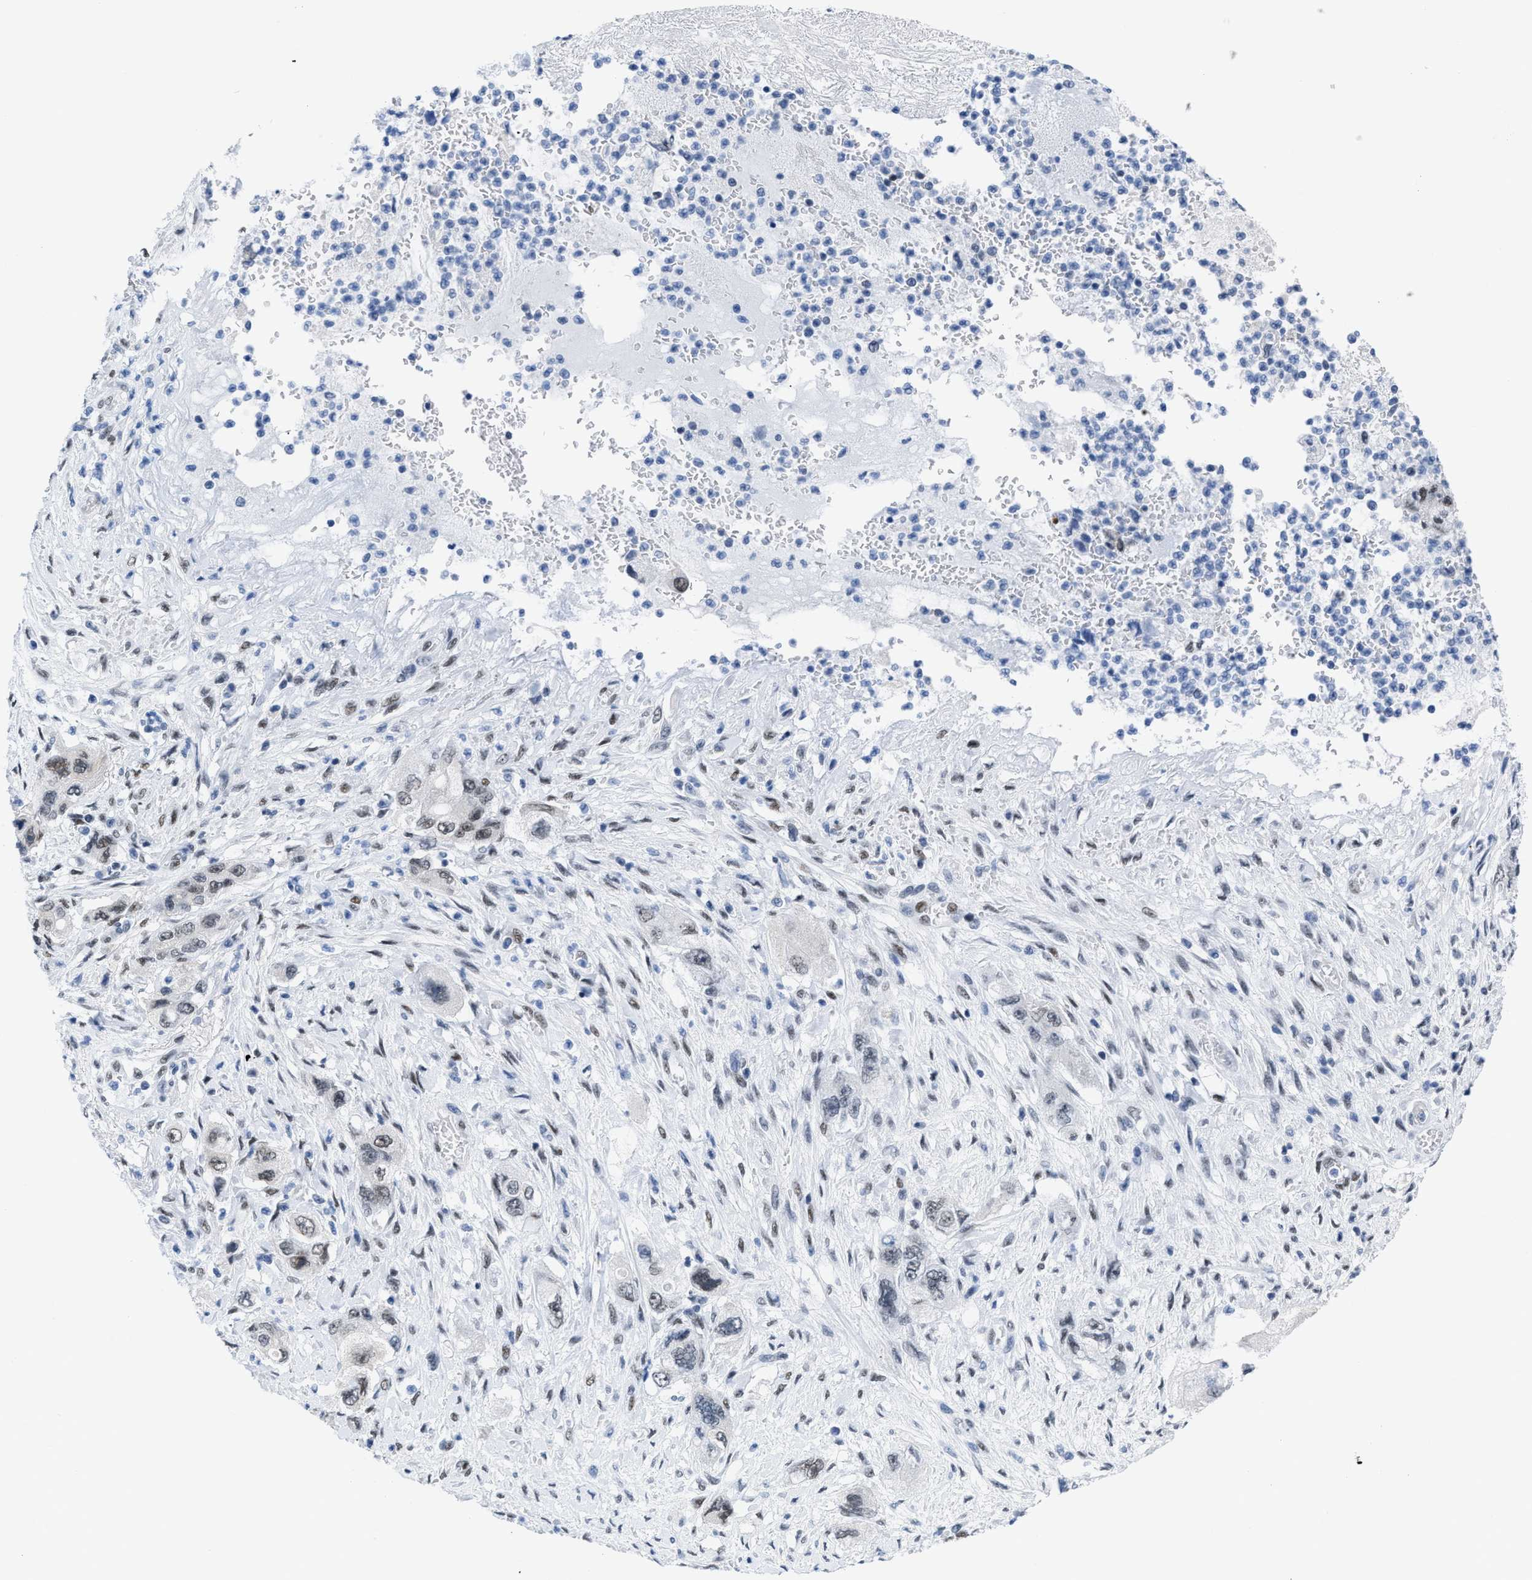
{"staining": {"intensity": "moderate", "quantity": "25%-75%", "location": "nuclear"}, "tissue": "pancreatic cancer", "cell_type": "Tumor cells", "image_type": "cancer", "snomed": [{"axis": "morphology", "description": "Adenocarcinoma, NOS"}, {"axis": "topography", "description": "Pancreas"}], "caption": "Protein expression by IHC displays moderate nuclear staining in approximately 25%-75% of tumor cells in pancreatic cancer. The protein of interest is shown in brown color, while the nuclei are stained blue.", "gene": "CTBP1", "patient": {"sex": "female", "age": 73}}